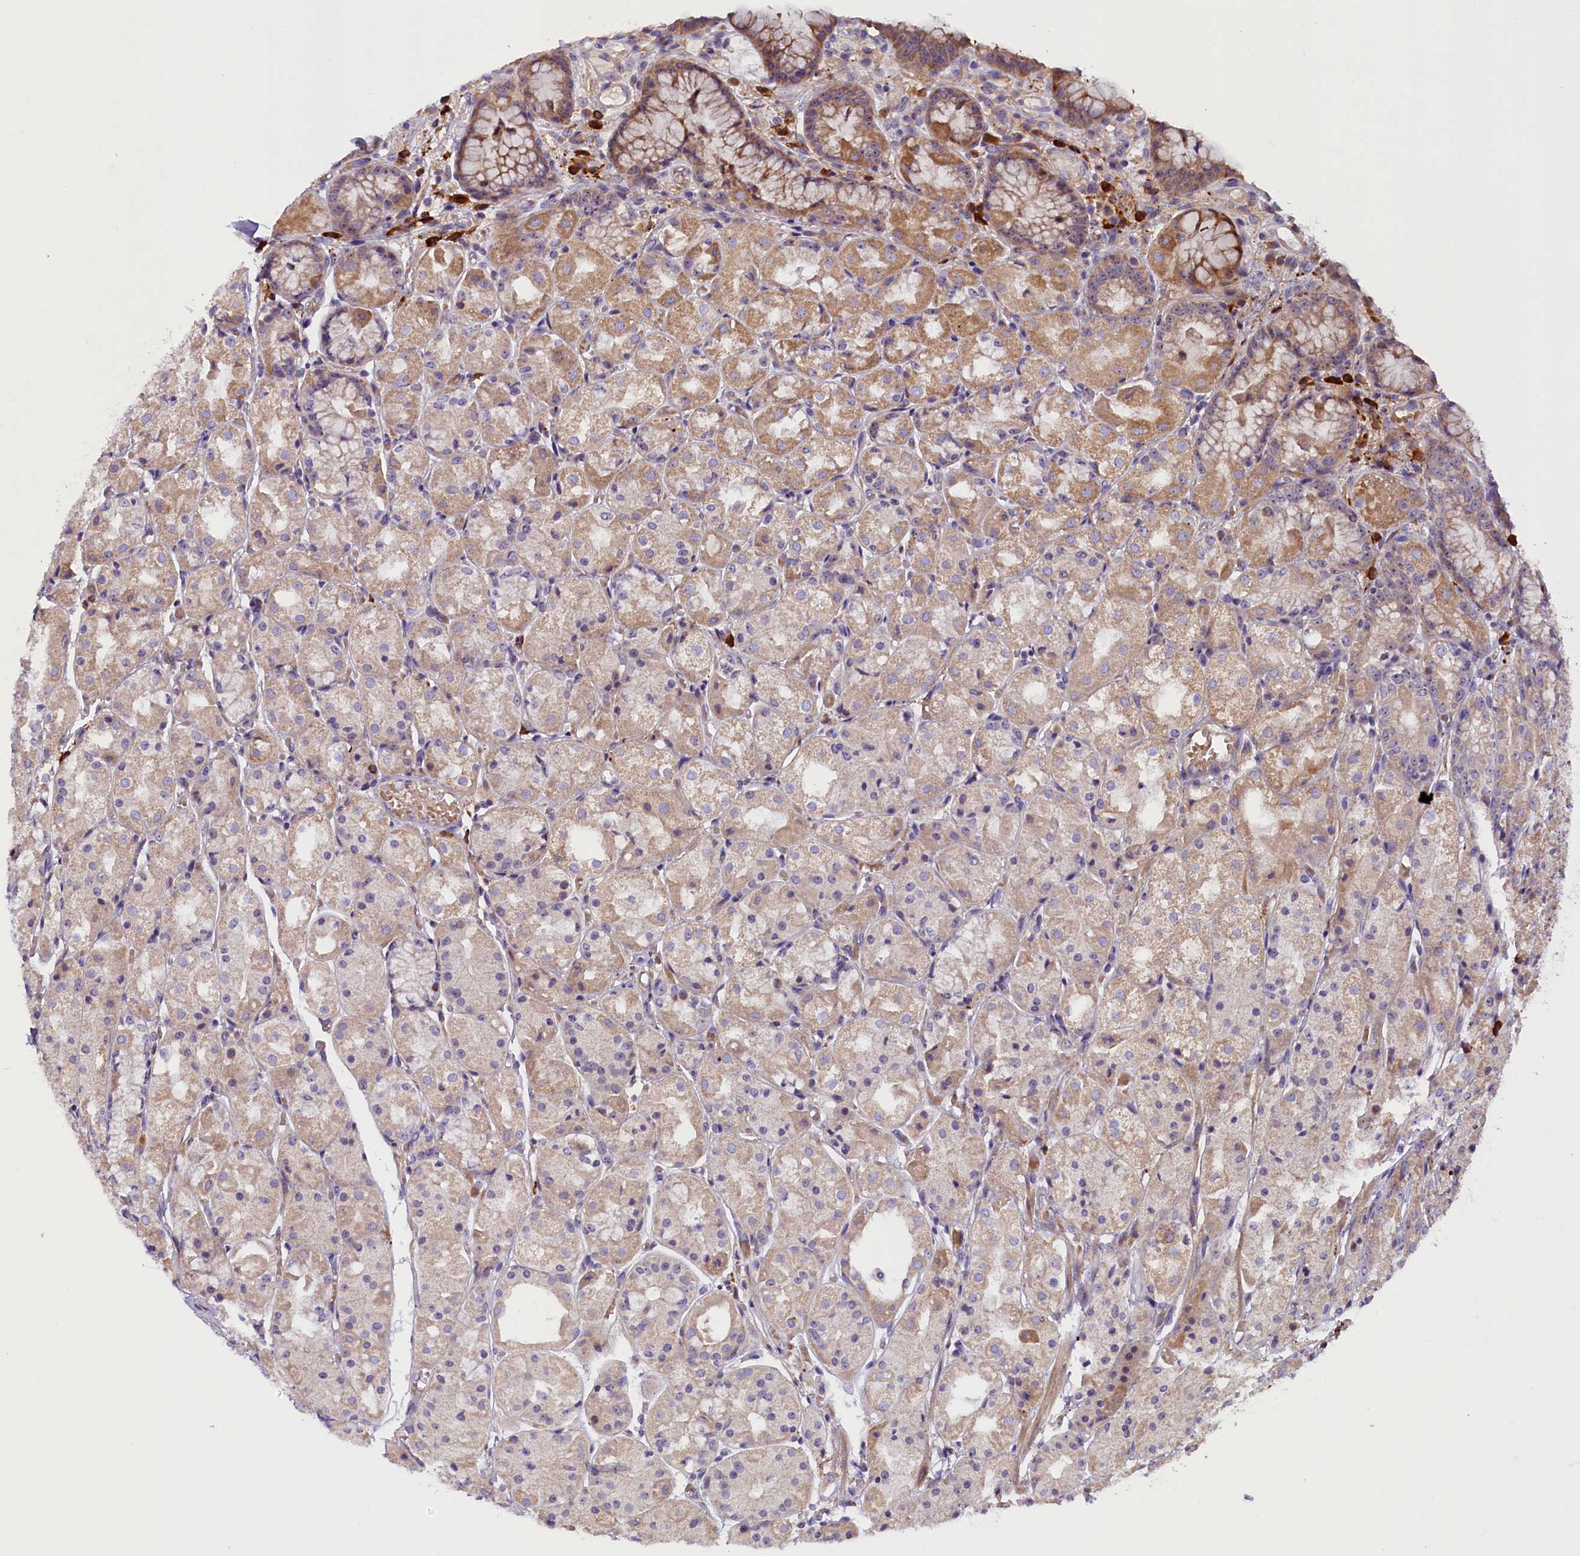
{"staining": {"intensity": "strong", "quantity": "25%-75%", "location": "cytoplasmic/membranous"}, "tissue": "stomach", "cell_type": "Glandular cells", "image_type": "normal", "snomed": [{"axis": "morphology", "description": "Normal tissue, NOS"}, {"axis": "topography", "description": "Stomach, upper"}], "caption": "A brown stain highlights strong cytoplasmic/membranous positivity of a protein in glandular cells of normal stomach. (Stains: DAB (3,3'-diaminobenzidine) in brown, nuclei in blue, Microscopy: brightfield microscopy at high magnification).", "gene": "FRY", "patient": {"sex": "male", "age": 72}}